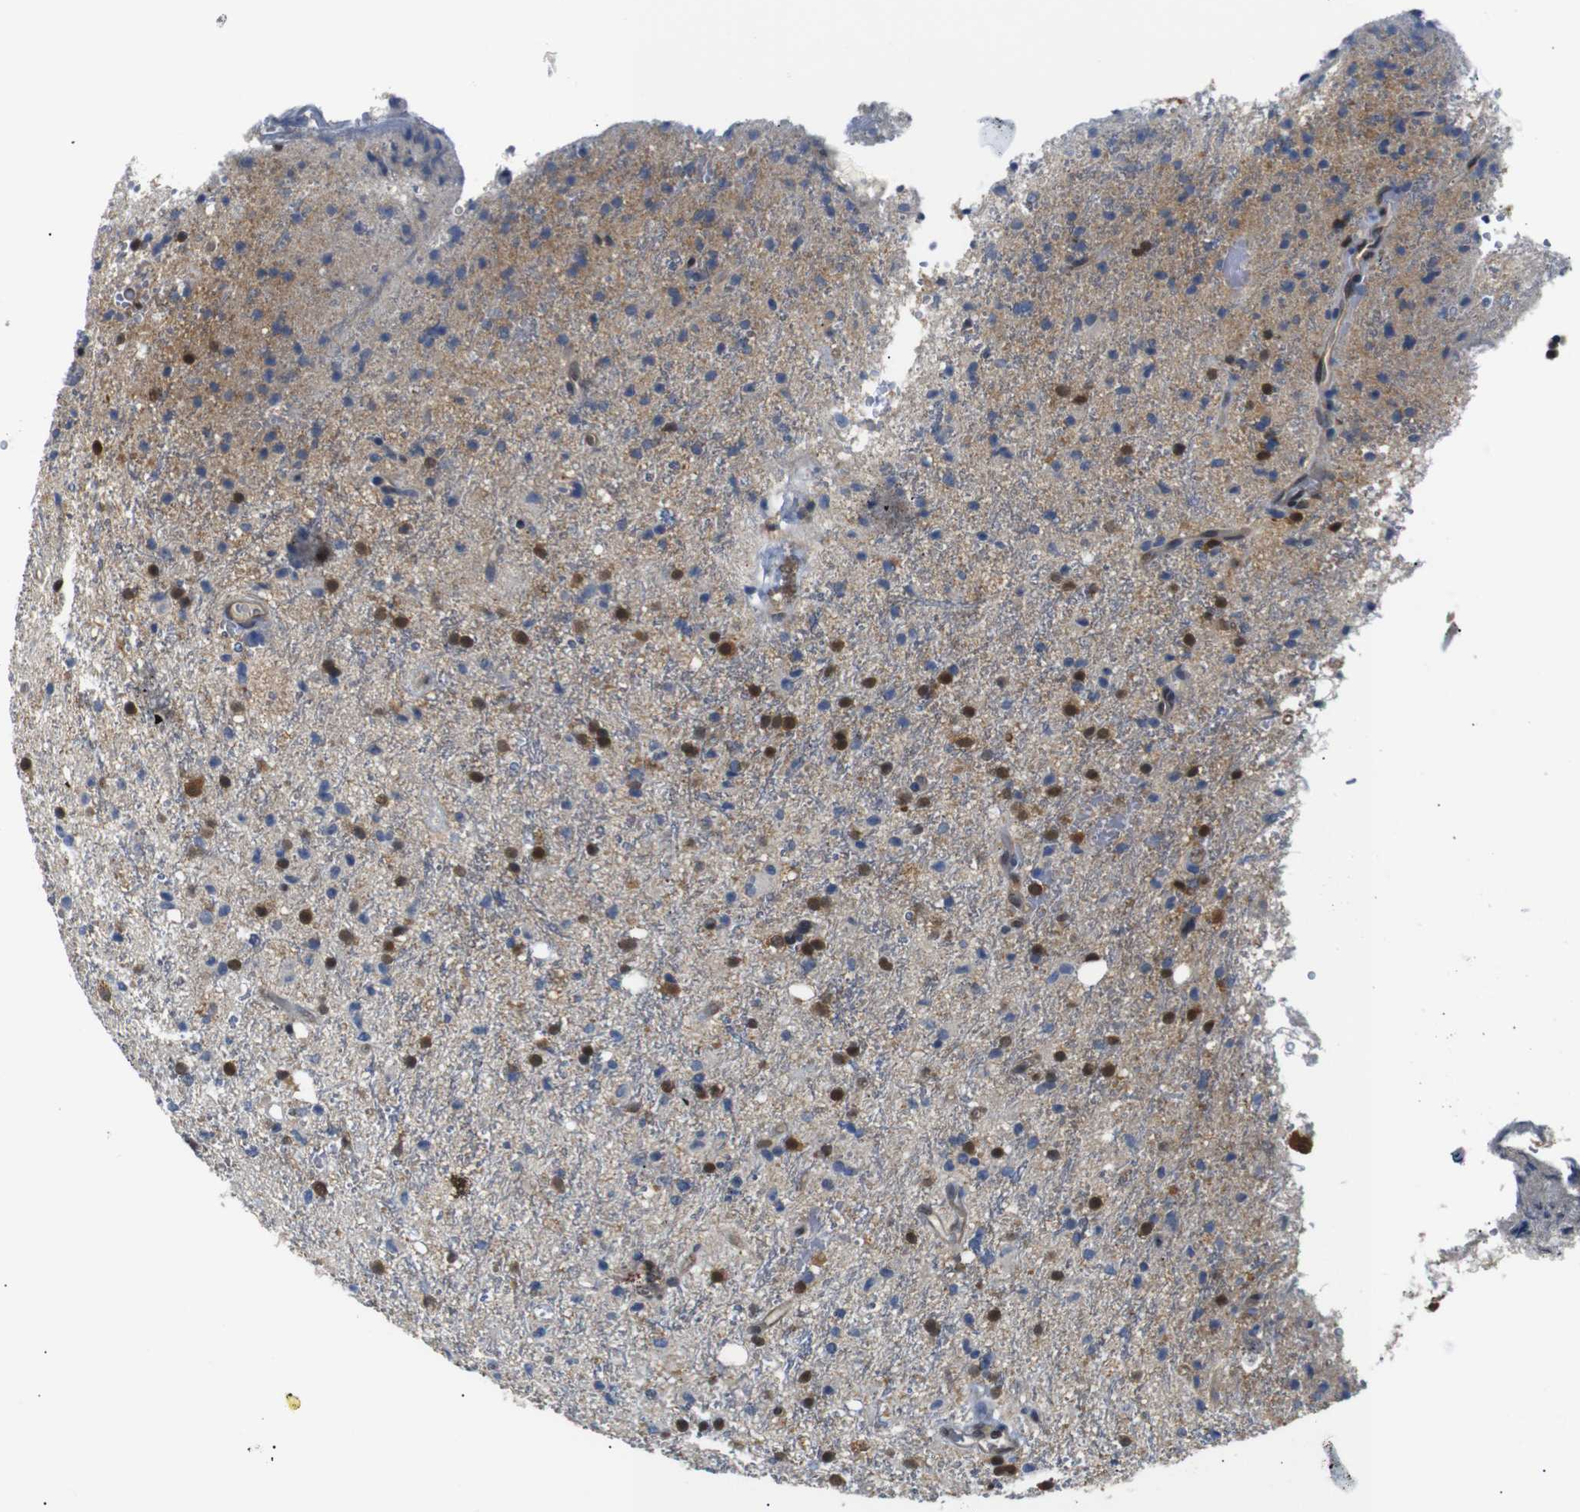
{"staining": {"intensity": "moderate", "quantity": "25%-75%", "location": "cytoplasmic/membranous,nuclear"}, "tissue": "glioma", "cell_type": "Tumor cells", "image_type": "cancer", "snomed": [{"axis": "morphology", "description": "Glioma, malignant, High grade"}, {"axis": "topography", "description": "Brain"}], "caption": "Protein staining shows moderate cytoplasmic/membranous and nuclear expression in about 25%-75% of tumor cells in glioma.", "gene": "UBXN1", "patient": {"sex": "male", "age": 47}}